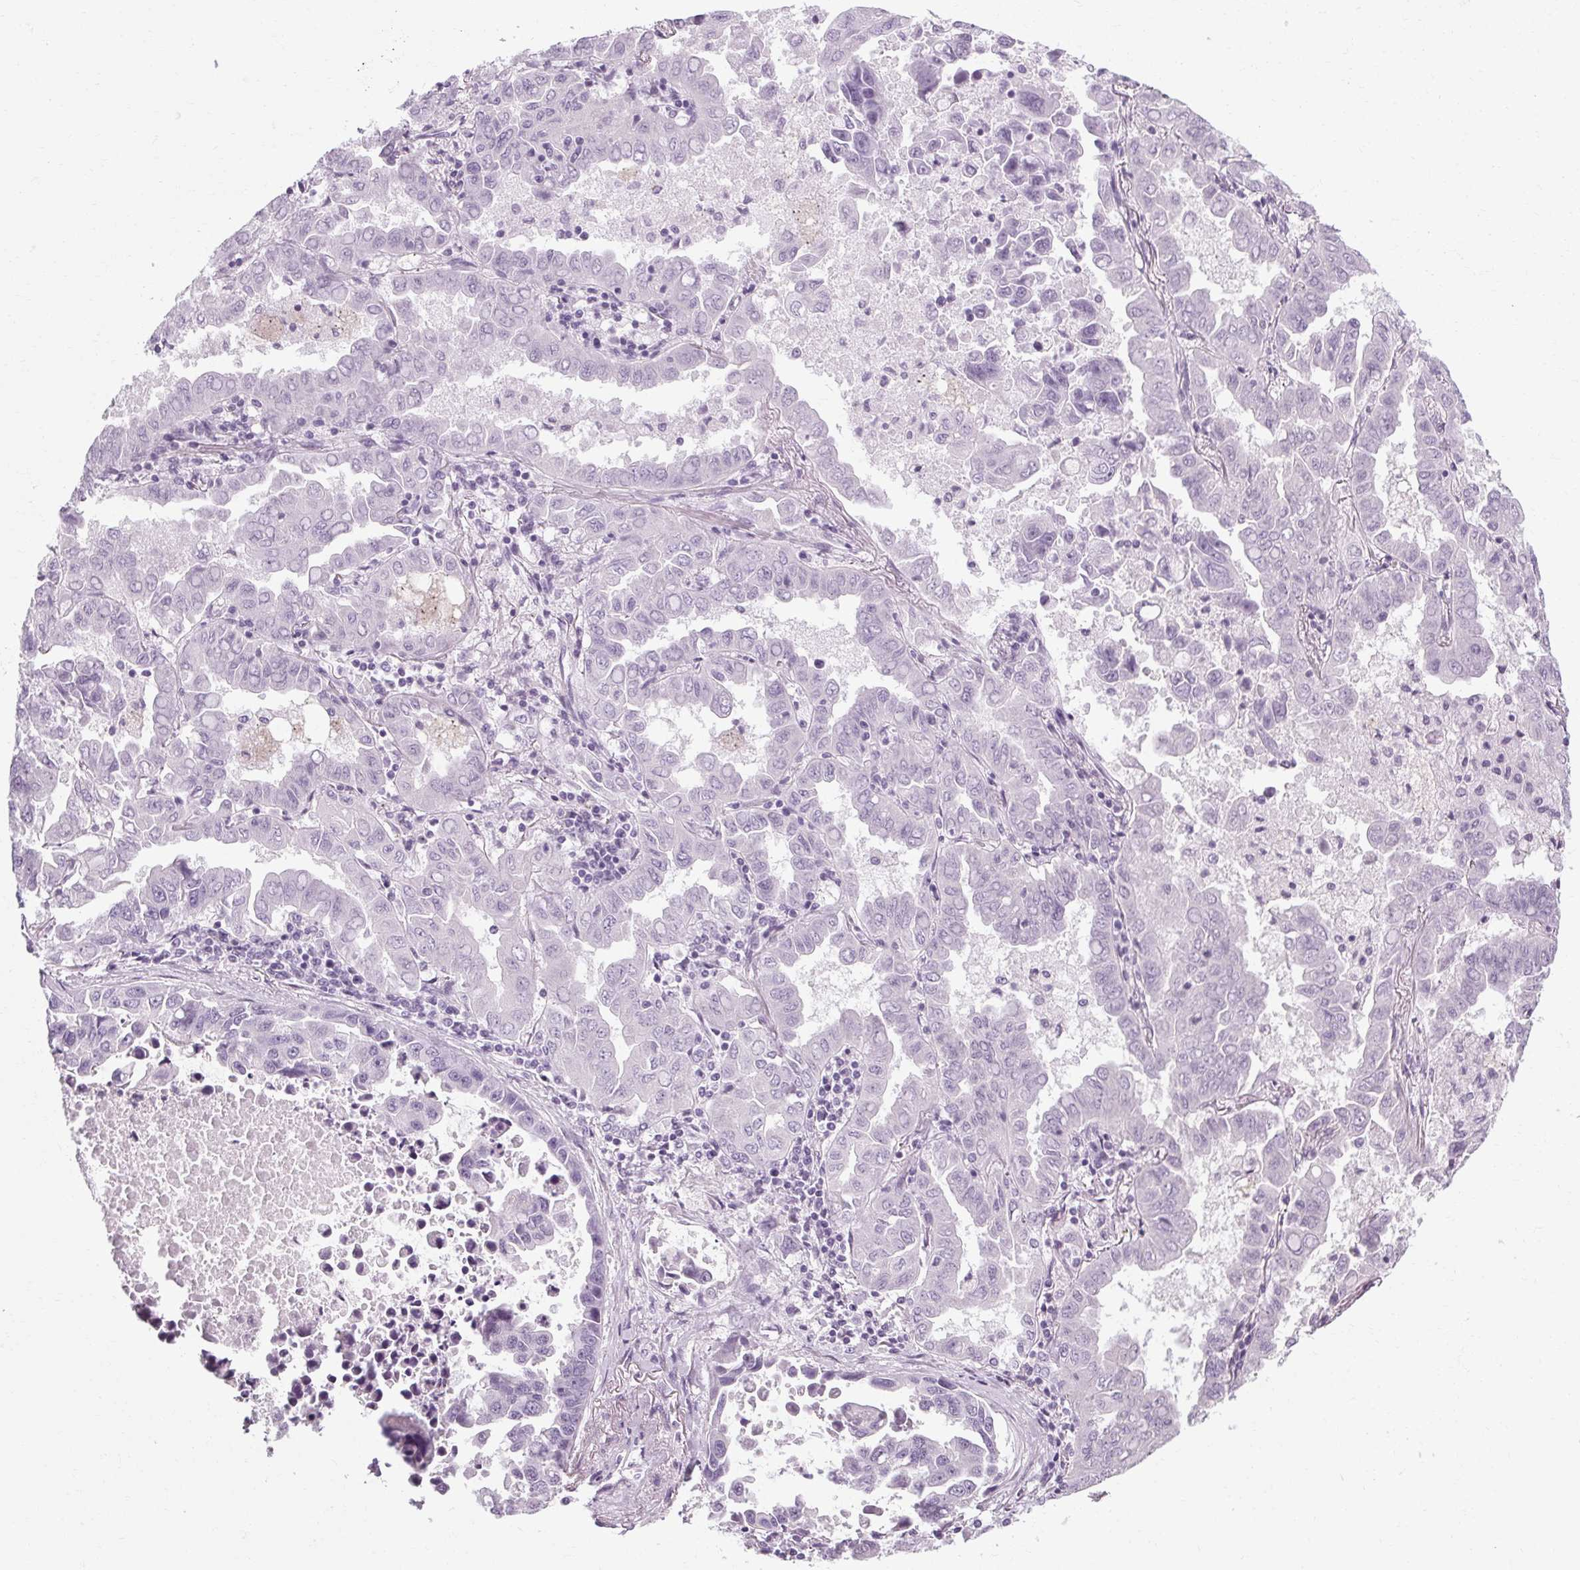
{"staining": {"intensity": "negative", "quantity": "none", "location": "none"}, "tissue": "lung cancer", "cell_type": "Tumor cells", "image_type": "cancer", "snomed": [{"axis": "morphology", "description": "Adenocarcinoma, NOS"}, {"axis": "topography", "description": "Lung"}], "caption": "This is an immunohistochemistry photomicrograph of lung adenocarcinoma. There is no staining in tumor cells.", "gene": "POMC", "patient": {"sex": "male", "age": 64}}